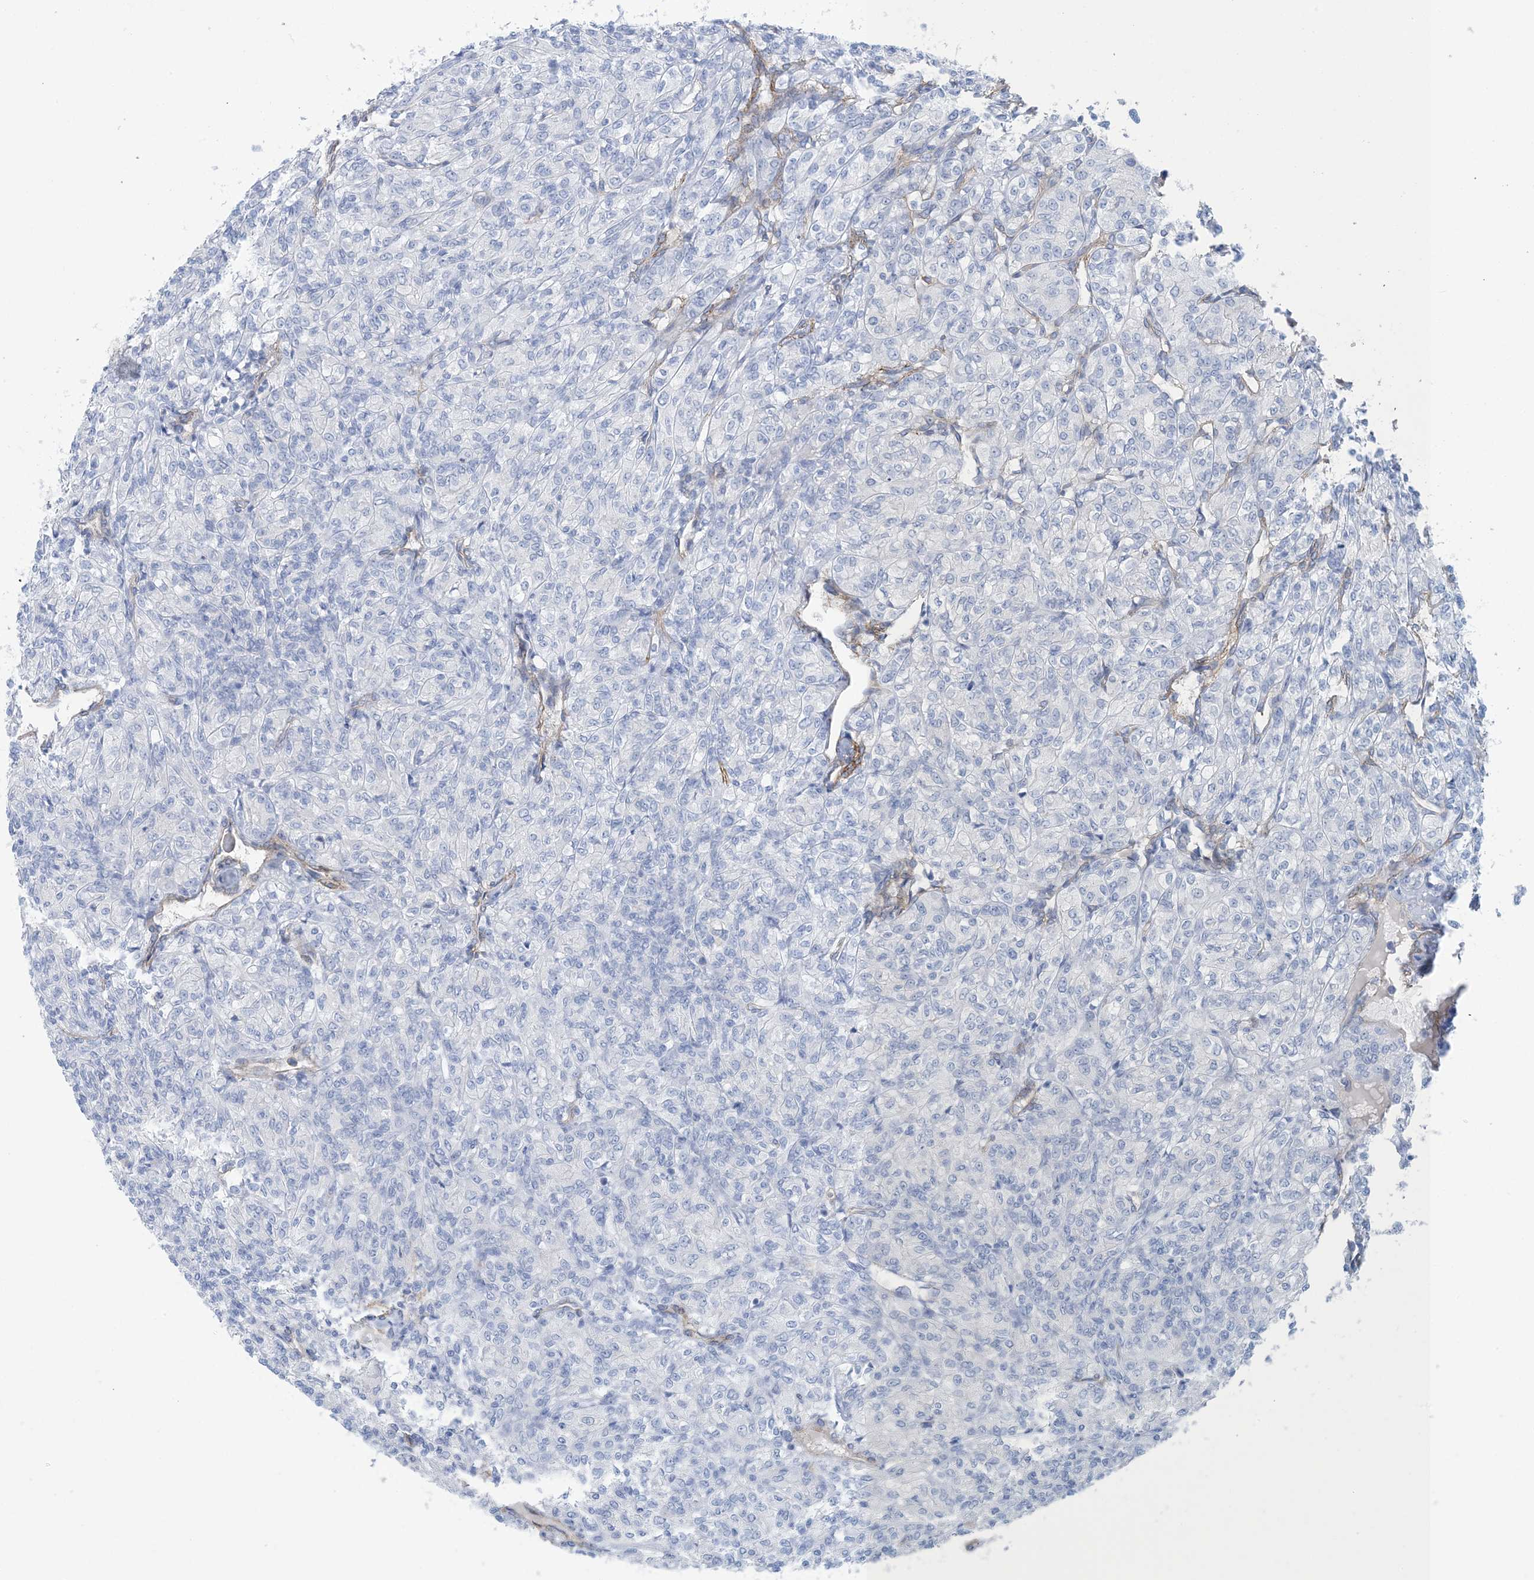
{"staining": {"intensity": "negative", "quantity": "none", "location": "none"}, "tissue": "renal cancer", "cell_type": "Tumor cells", "image_type": "cancer", "snomed": [{"axis": "morphology", "description": "Adenocarcinoma, NOS"}, {"axis": "topography", "description": "Kidney"}], "caption": "Renal cancer (adenocarcinoma) was stained to show a protein in brown. There is no significant expression in tumor cells. Nuclei are stained in blue.", "gene": "SHANK1", "patient": {"sex": "male", "age": 77}}